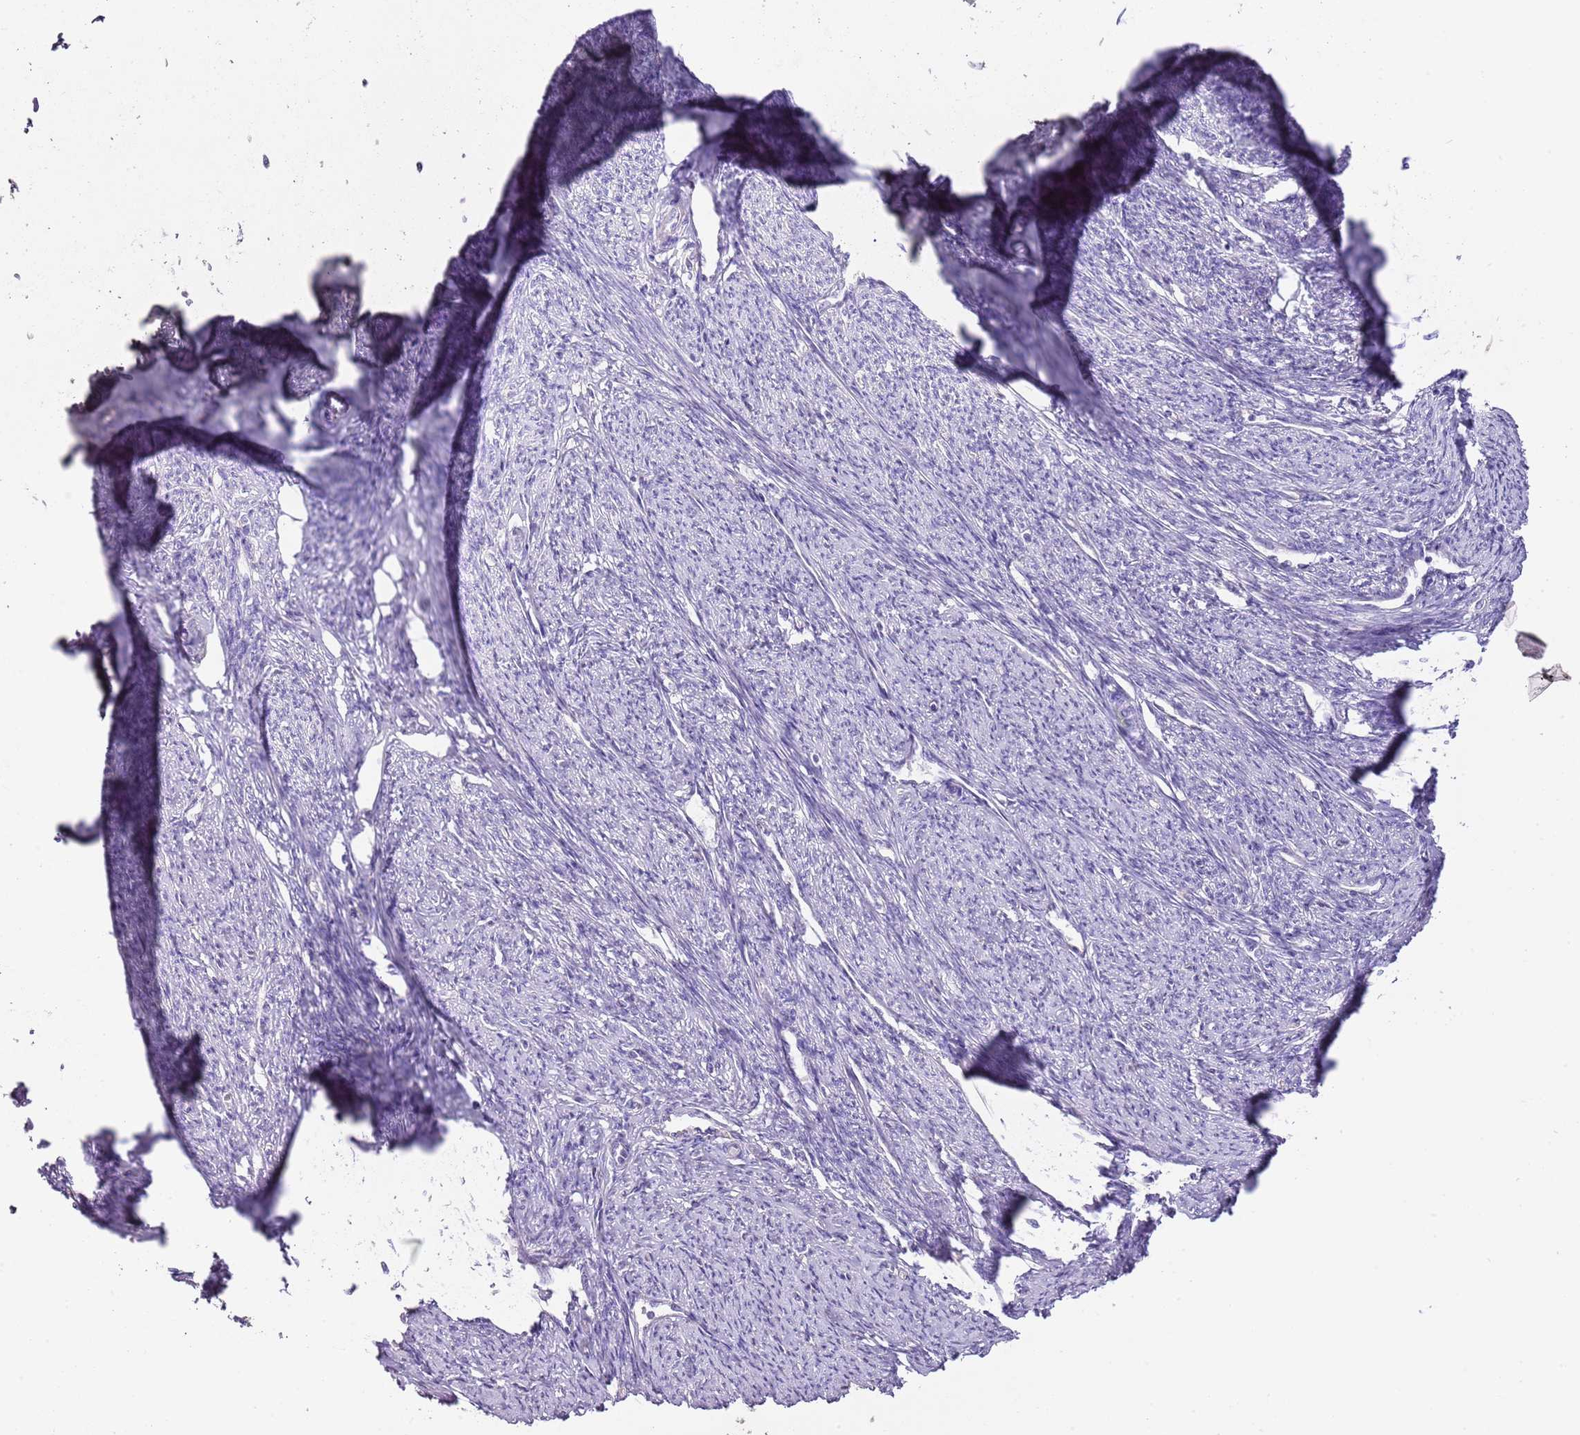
{"staining": {"intensity": "negative", "quantity": "none", "location": "none"}, "tissue": "smooth muscle", "cell_type": "Smooth muscle cells", "image_type": "normal", "snomed": [{"axis": "morphology", "description": "Normal tissue, NOS"}, {"axis": "topography", "description": "Smooth muscle"}, {"axis": "topography", "description": "Uterus"}], "caption": "Smooth muscle cells are negative for protein expression in normal human smooth muscle. (DAB immunohistochemistry visualized using brightfield microscopy, high magnification).", "gene": "BLOC1S2", "patient": {"sex": "female", "age": 59}}